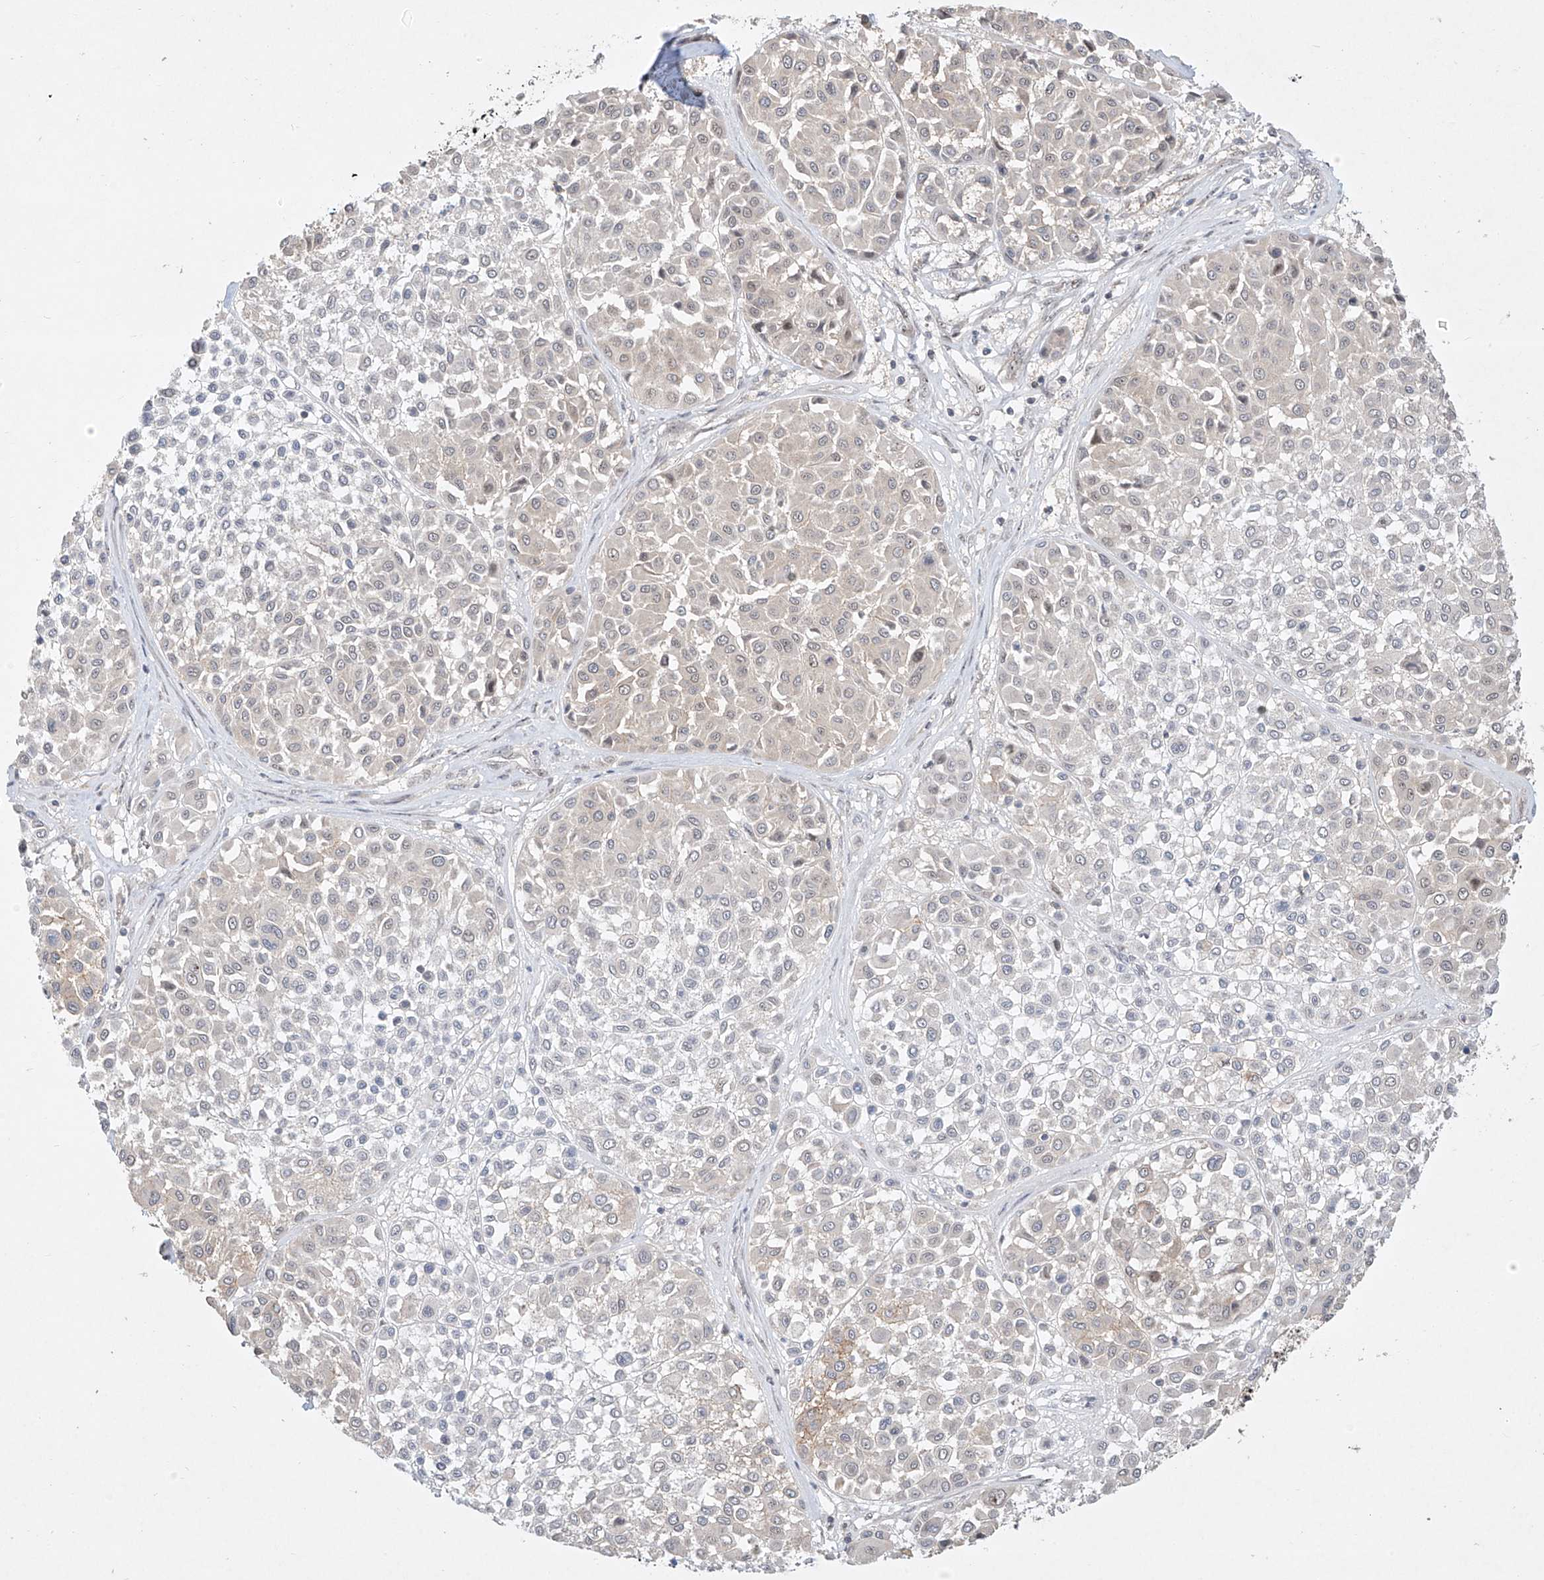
{"staining": {"intensity": "weak", "quantity": "<25%", "location": "cytoplasmic/membranous"}, "tissue": "melanoma", "cell_type": "Tumor cells", "image_type": "cancer", "snomed": [{"axis": "morphology", "description": "Malignant melanoma, Metastatic site"}, {"axis": "topography", "description": "Soft tissue"}], "caption": "Immunohistochemical staining of human melanoma demonstrates no significant staining in tumor cells. (DAB IHC visualized using brightfield microscopy, high magnification).", "gene": "TASP1", "patient": {"sex": "male", "age": 41}}